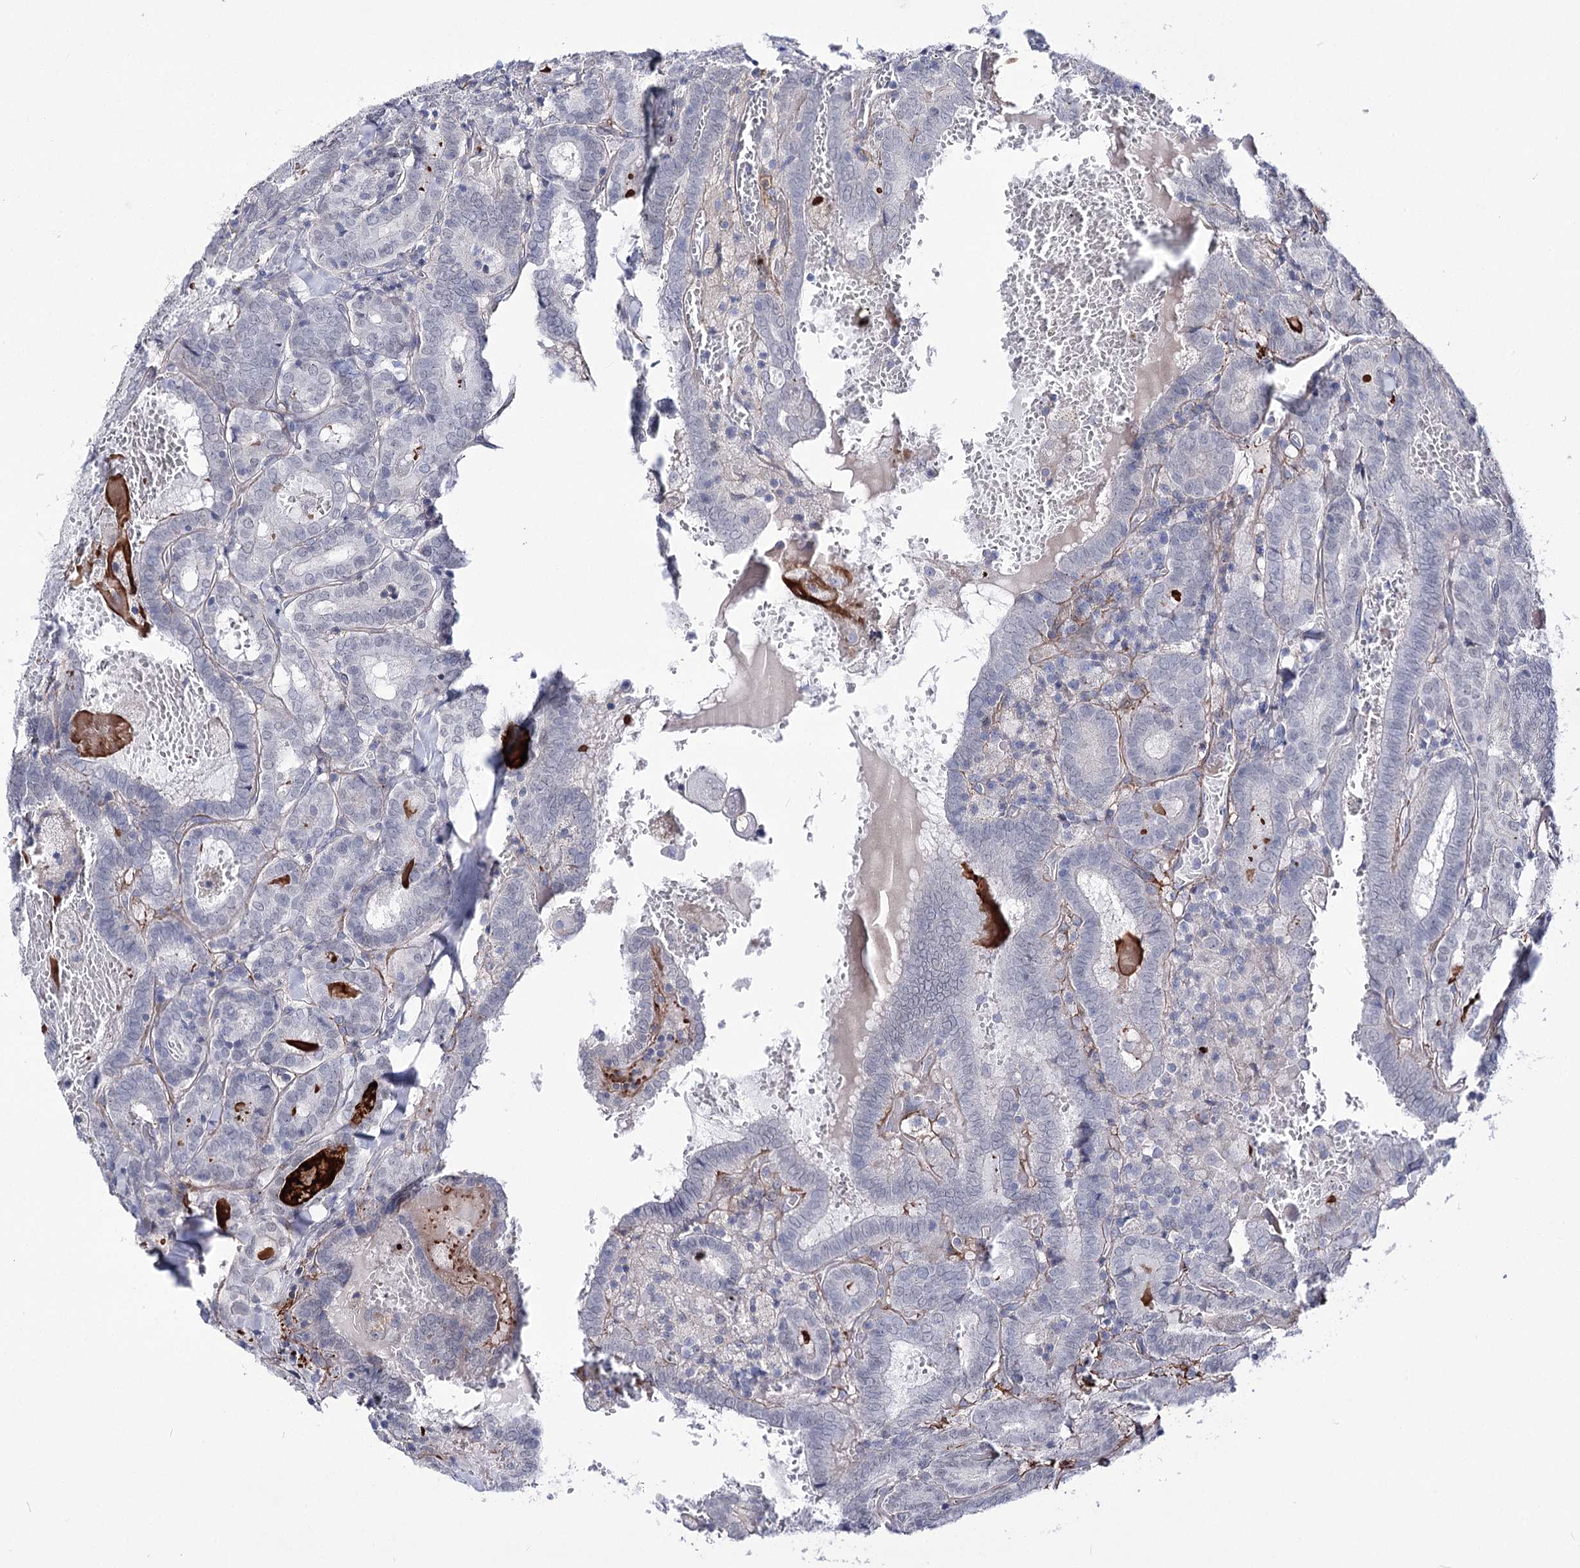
{"staining": {"intensity": "negative", "quantity": "none", "location": "none"}, "tissue": "thyroid cancer", "cell_type": "Tumor cells", "image_type": "cancer", "snomed": [{"axis": "morphology", "description": "Papillary adenocarcinoma, NOS"}, {"axis": "topography", "description": "Thyroid gland"}], "caption": "A histopathology image of human thyroid cancer (papillary adenocarcinoma) is negative for staining in tumor cells. (DAB immunohistochemistry with hematoxylin counter stain).", "gene": "ATP10B", "patient": {"sex": "female", "age": 72}}